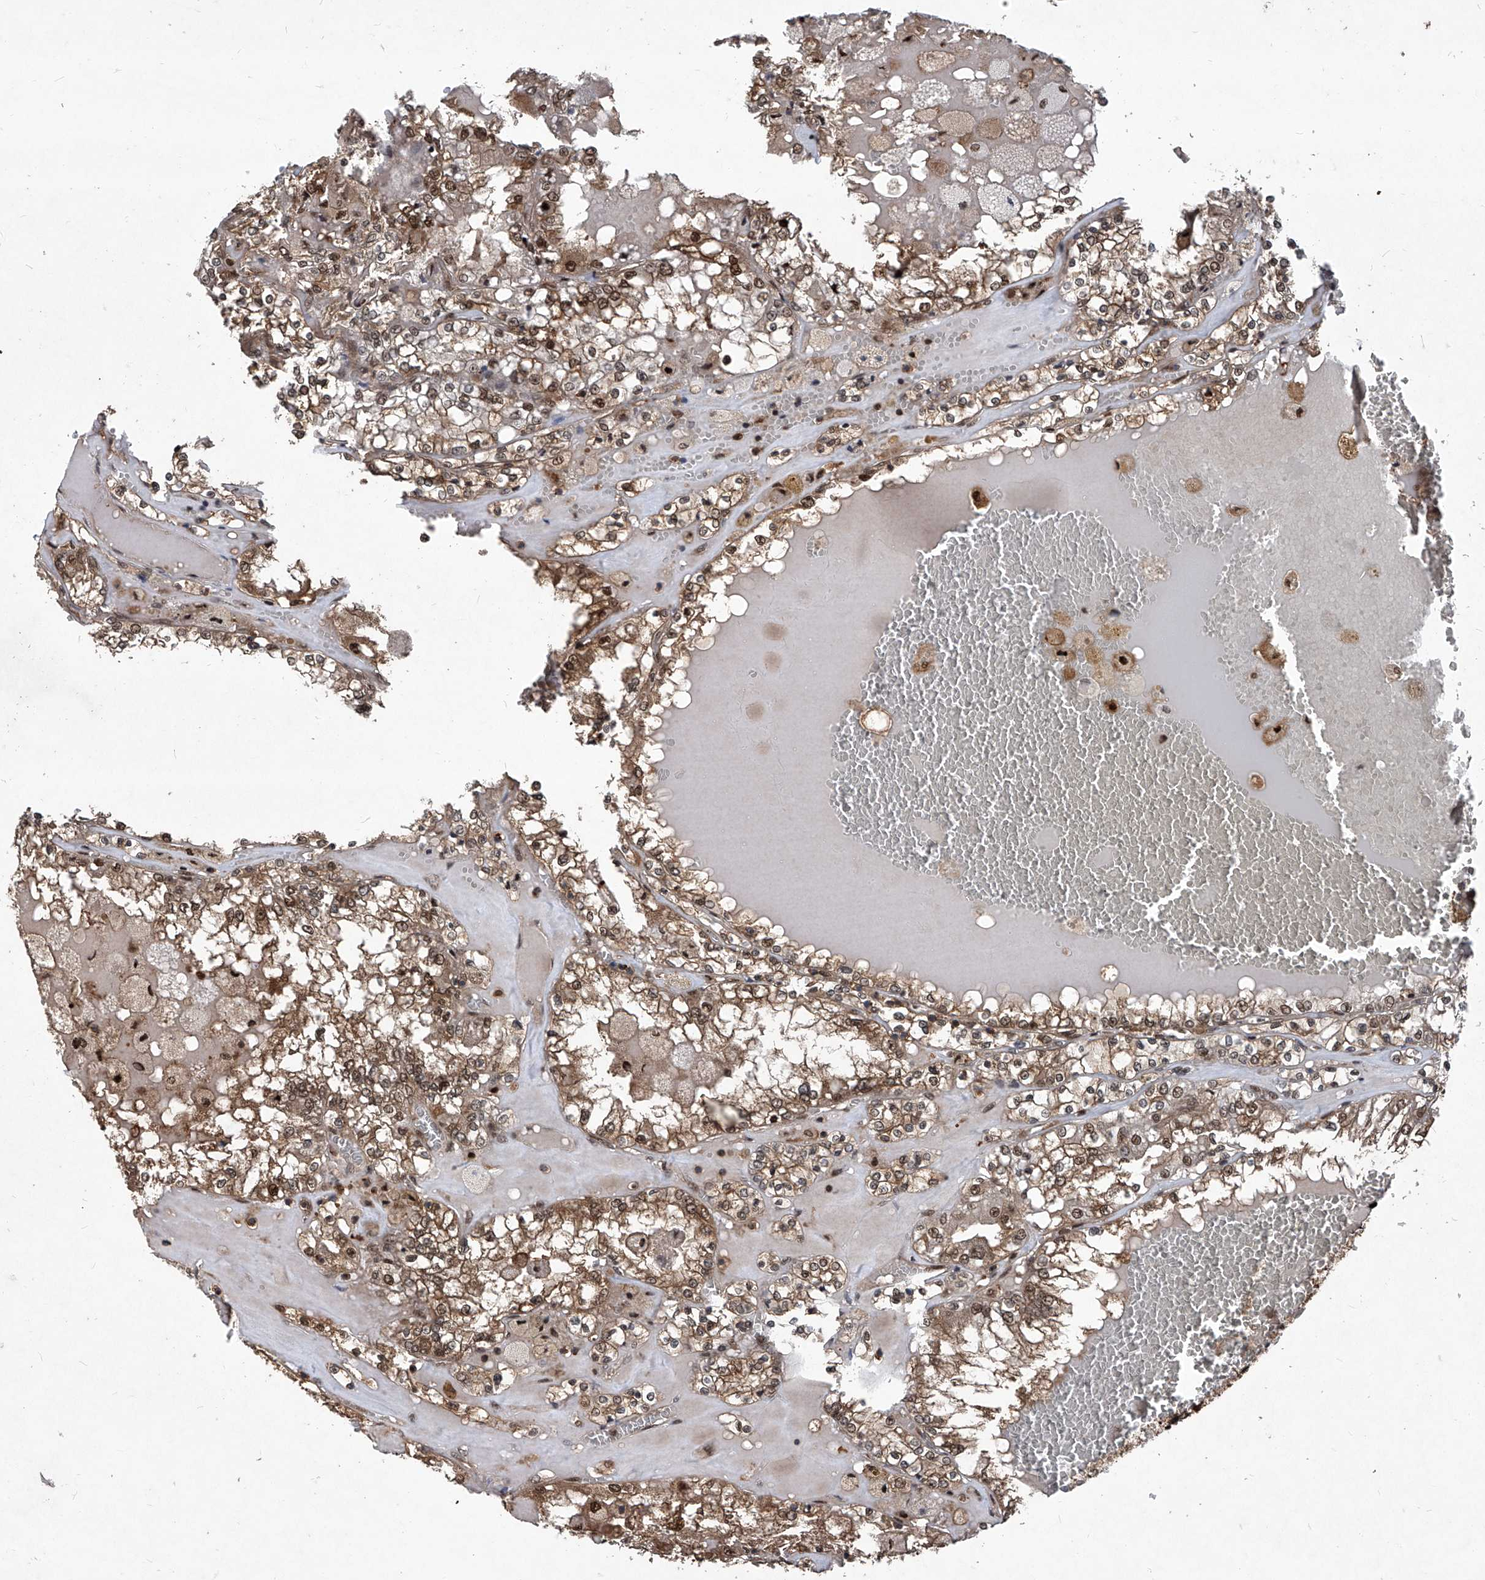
{"staining": {"intensity": "moderate", "quantity": ">75%", "location": "cytoplasmic/membranous,nuclear"}, "tissue": "renal cancer", "cell_type": "Tumor cells", "image_type": "cancer", "snomed": [{"axis": "morphology", "description": "Adenocarcinoma, NOS"}, {"axis": "topography", "description": "Kidney"}], "caption": "Immunohistochemistry image of neoplastic tissue: adenocarcinoma (renal) stained using immunohistochemistry shows medium levels of moderate protein expression localized specifically in the cytoplasmic/membranous and nuclear of tumor cells, appearing as a cytoplasmic/membranous and nuclear brown color.", "gene": "PSMB1", "patient": {"sex": "female", "age": 56}}